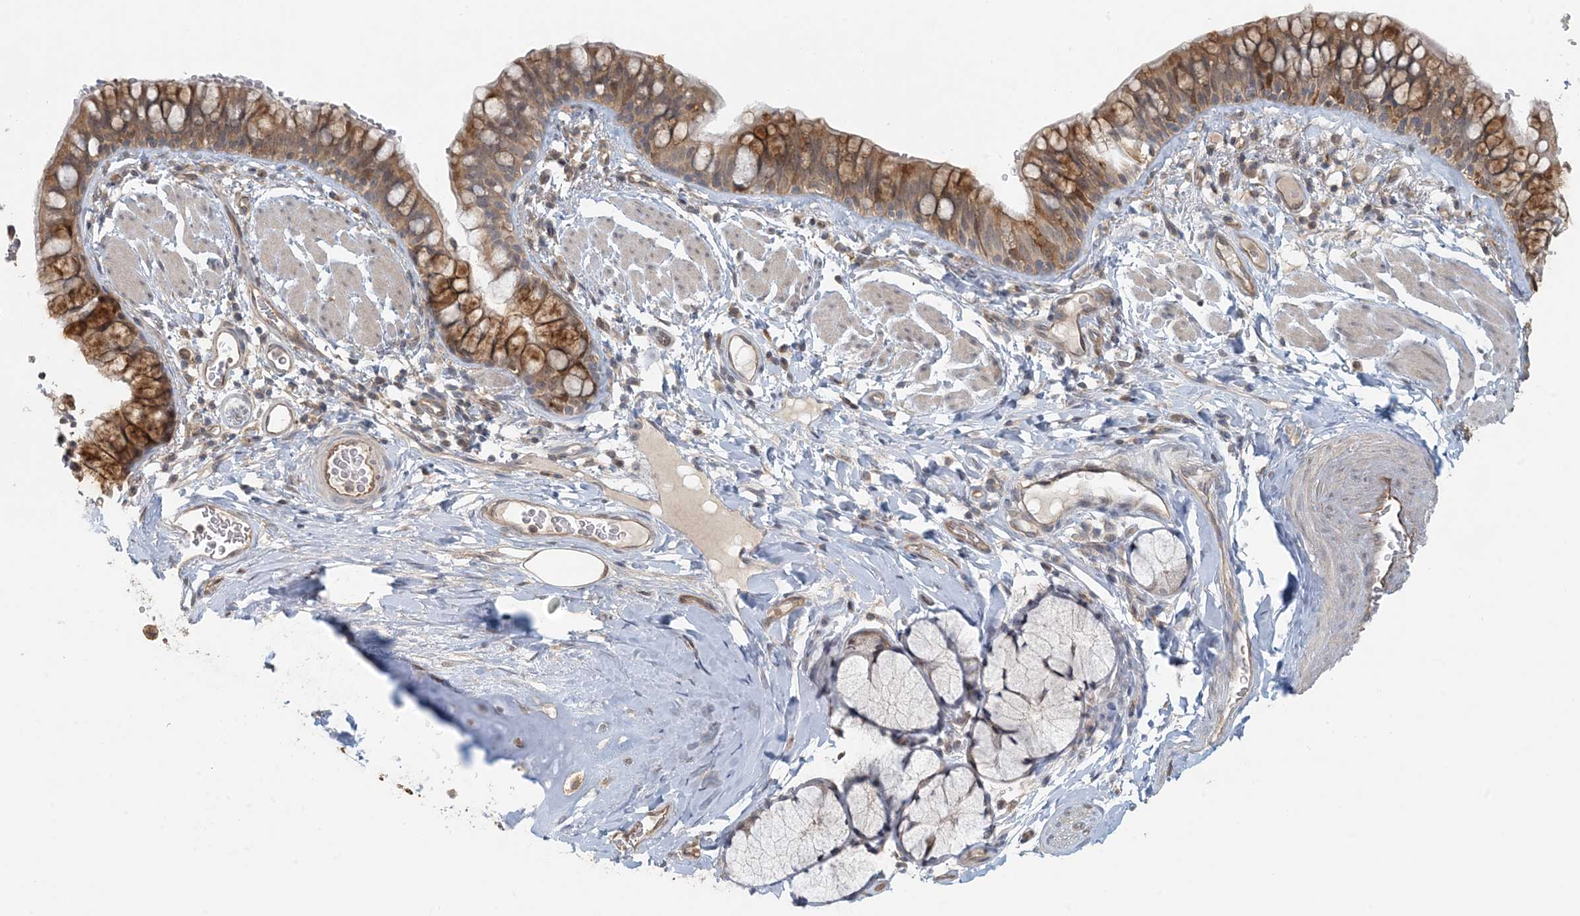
{"staining": {"intensity": "moderate", "quantity": ">75%", "location": "cytoplasmic/membranous"}, "tissue": "bronchus", "cell_type": "Respiratory epithelial cells", "image_type": "normal", "snomed": [{"axis": "morphology", "description": "Normal tissue, NOS"}, {"axis": "topography", "description": "Cartilage tissue"}, {"axis": "topography", "description": "Bronchus"}], "caption": "The histopathology image shows staining of normal bronchus, revealing moderate cytoplasmic/membranous protein expression (brown color) within respiratory epithelial cells.", "gene": "OBI1", "patient": {"sex": "female", "age": 36}}